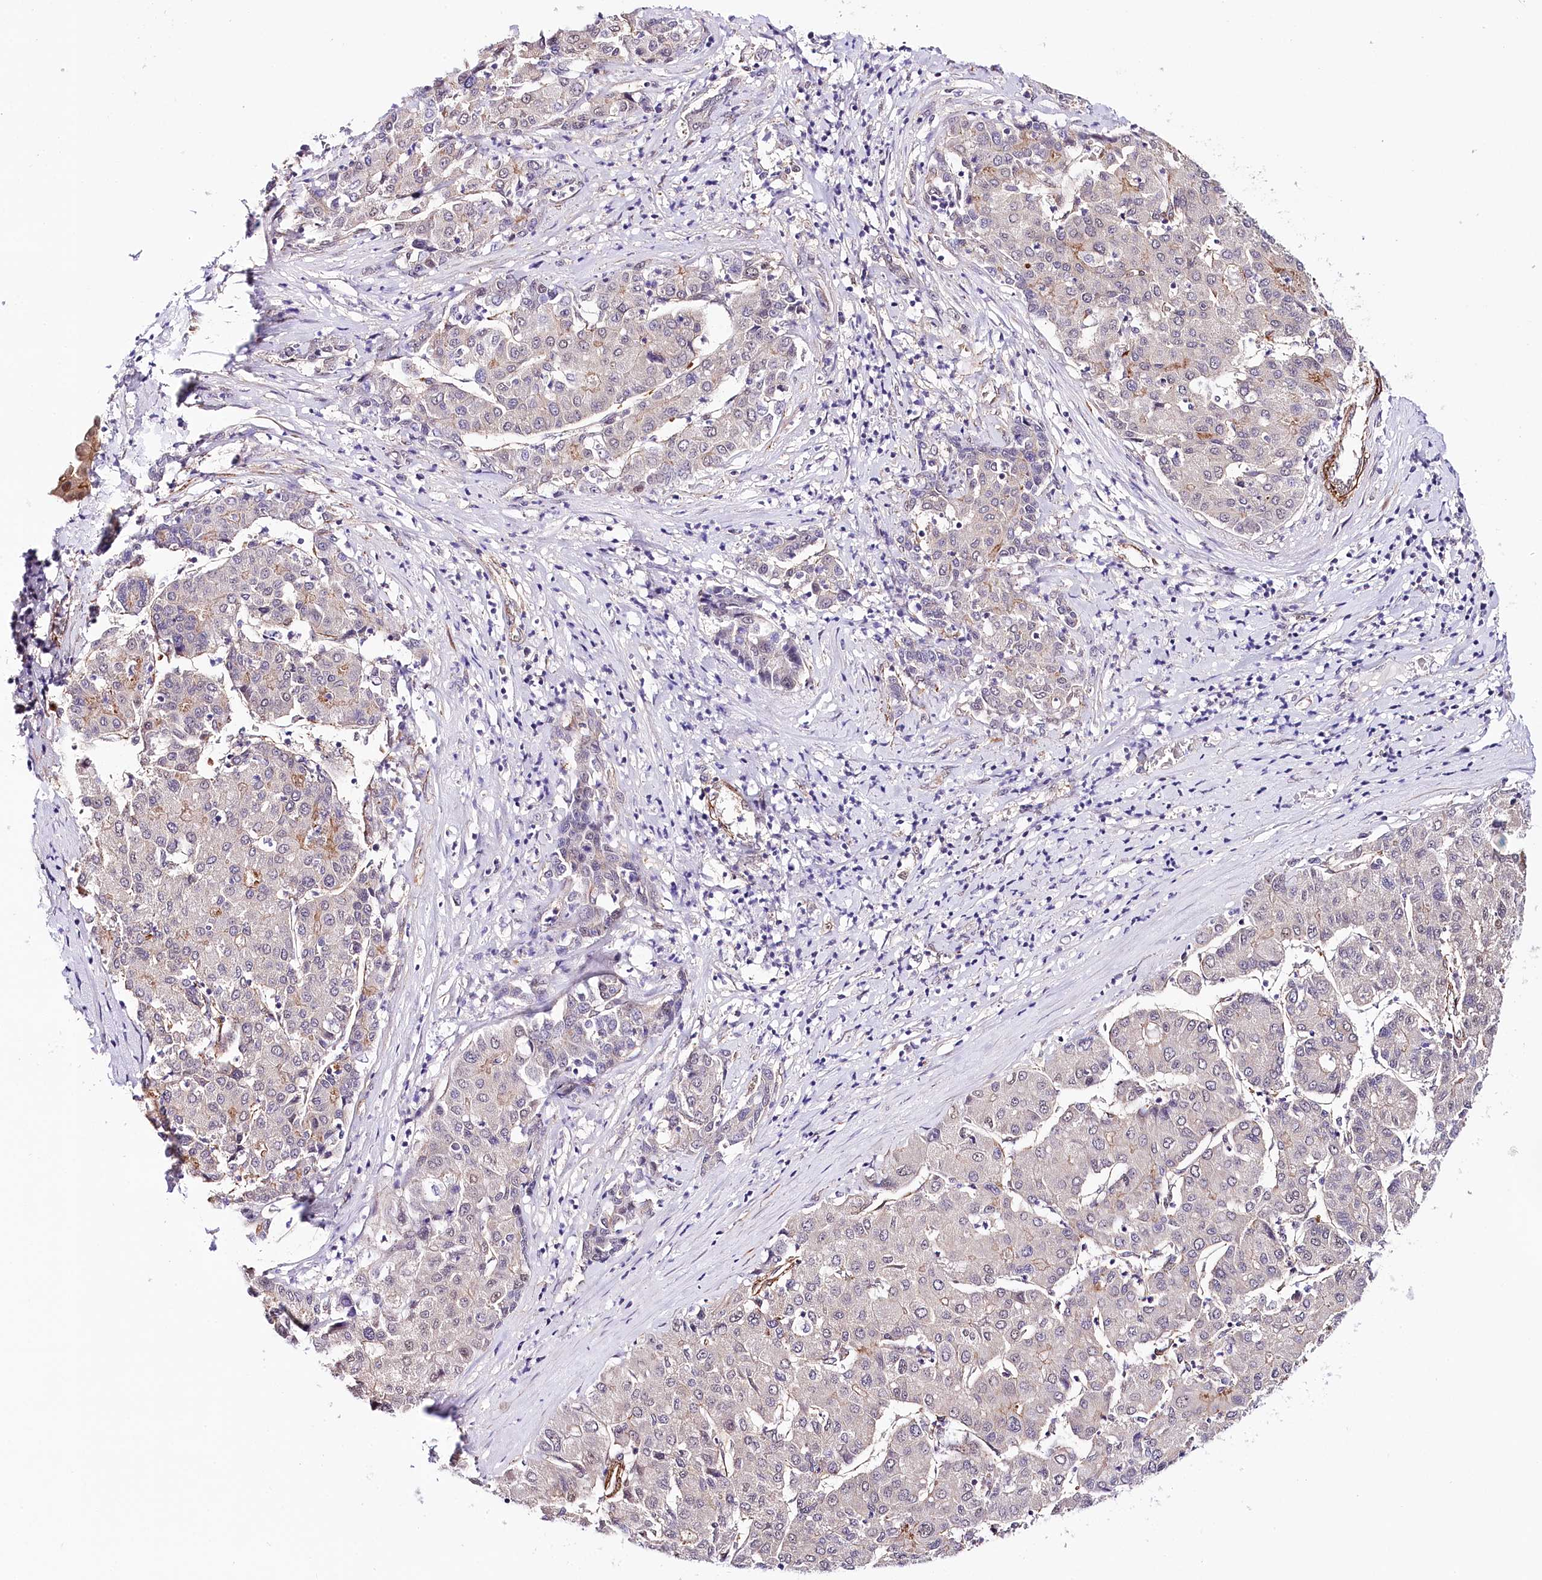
{"staining": {"intensity": "negative", "quantity": "none", "location": "none"}, "tissue": "liver cancer", "cell_type": "Tumor cells", "image_type": "cancer", "snomed": [{"axis": "morphology", "description": "Carcinoma, Hepatocellular, NOS"}, {"axis": "topography", "description": "Liver"}], "caption": "Tumor cells are negative for protein expression in human liver hepatocellular carcinoma.", "gene": "PPP2R5B", "patient": {"sex": "male", "age": 65}}